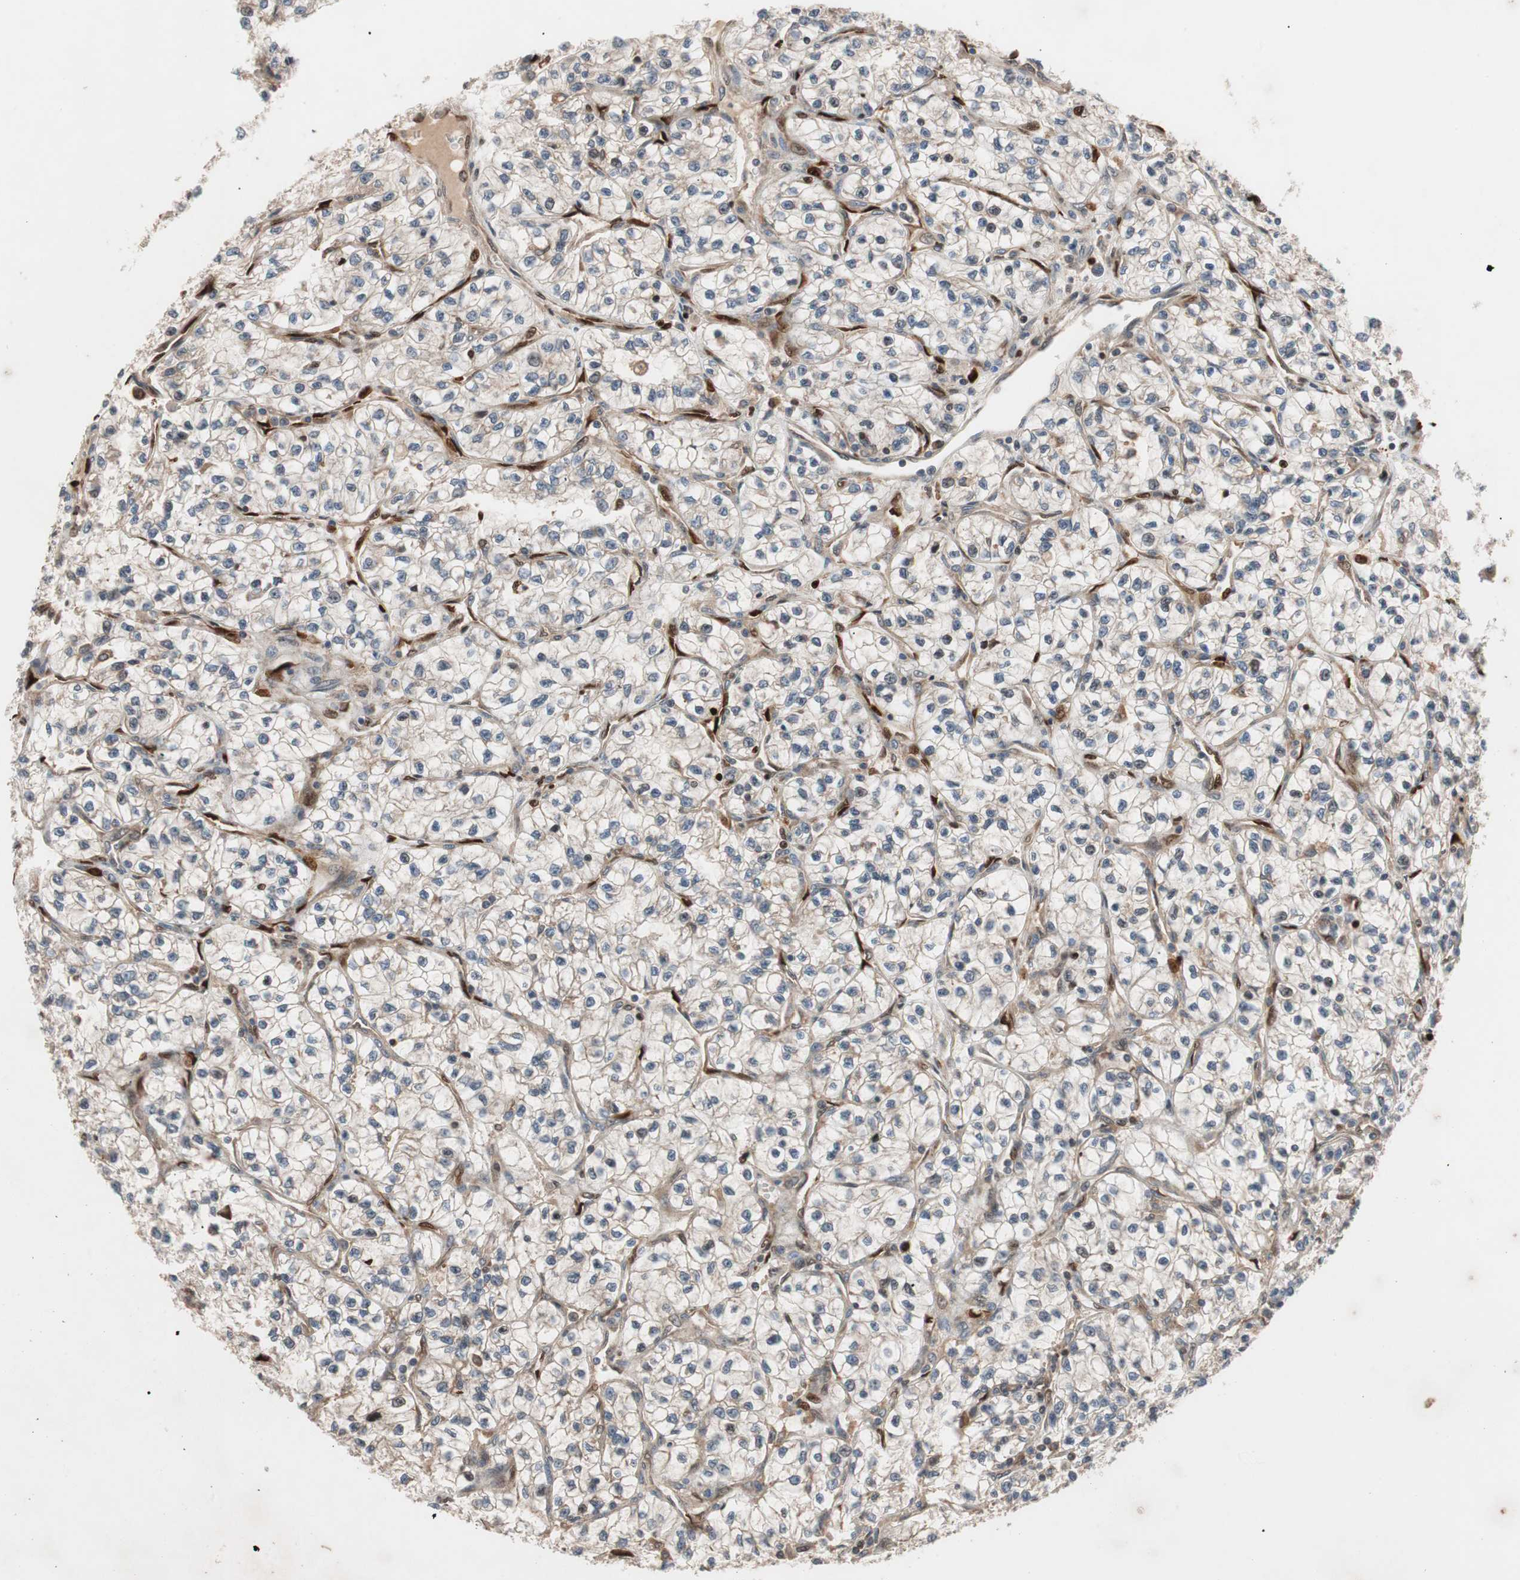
{"staining": {"intensity": "weak", "quantity": "25%-75%", "location": "cytoplasmic/membranous"}, "tissue": "renal cancer", "cell_type": "Tumor cells", "image_type": "cancer", "snomed": [{"axis": "morphology", "description": "Adenocarcinoma, NOS"}, {"axis": "topography", "description": "Kidney"}], "caption": "Renal adenocarcinoma tissue demonstrates weak cytoplasmic/membranous expression in about 25%-75% of tumor cells", "gene": "NF2", "patient": {"sex": "female", "age": 57}}